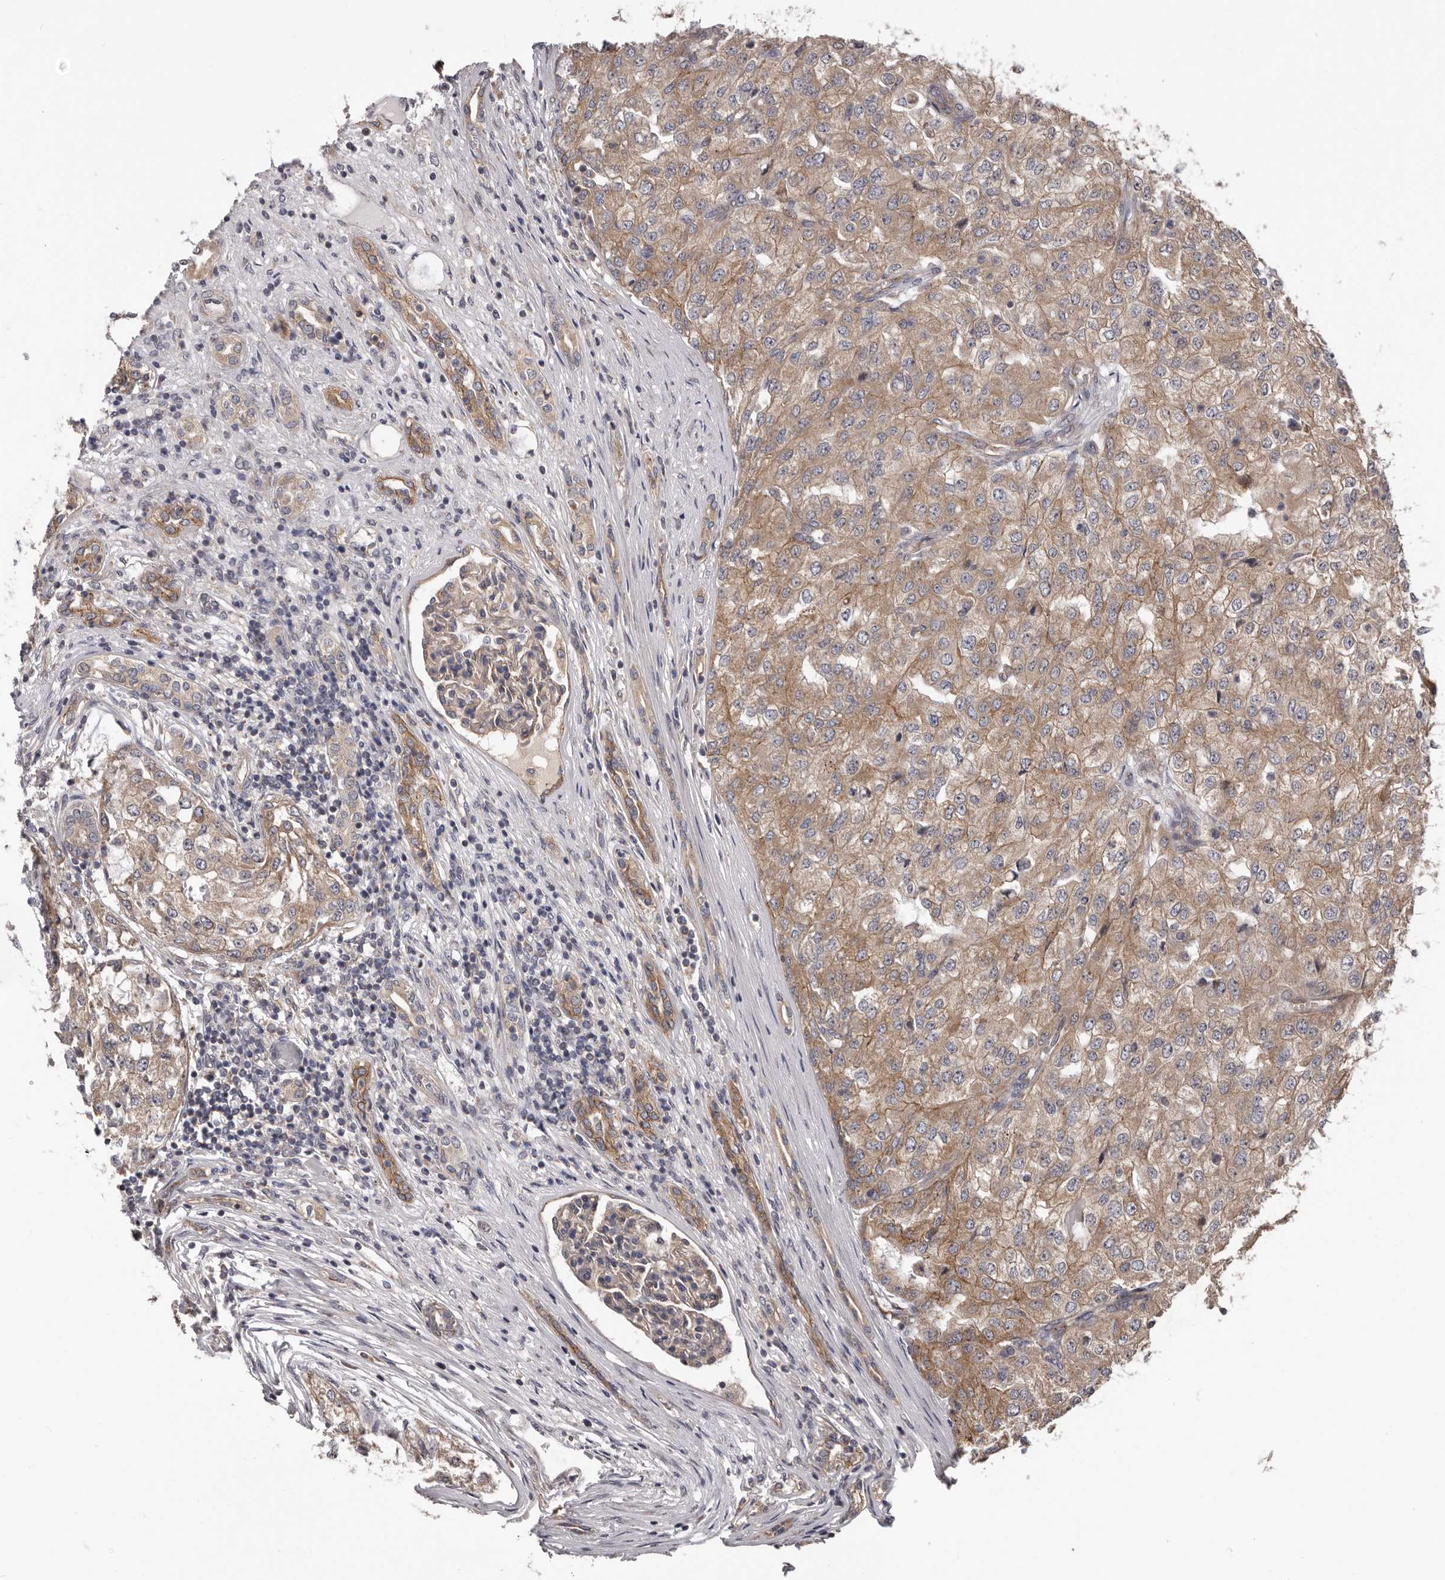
{"staining": {"intensity": "moderate", "quantity": ">75%", "location": "cytoplasmic/membranous"}, "tissue": "renal cancer", "cell_type": "Tumor cells", "image_type": "cancer", "snomed": [{"axis": "morphology", "description": "Adenocarcinoma, NOS"}, {"axis": "topography", "description": "Kidney"}], "caption": "A brown stain highlights moderate cytoplasmic/membranous positivity of a protein in renal cancer tumor cells.", "gene": "VPS37A", "patient": {"sex": "female", "age": 54}}